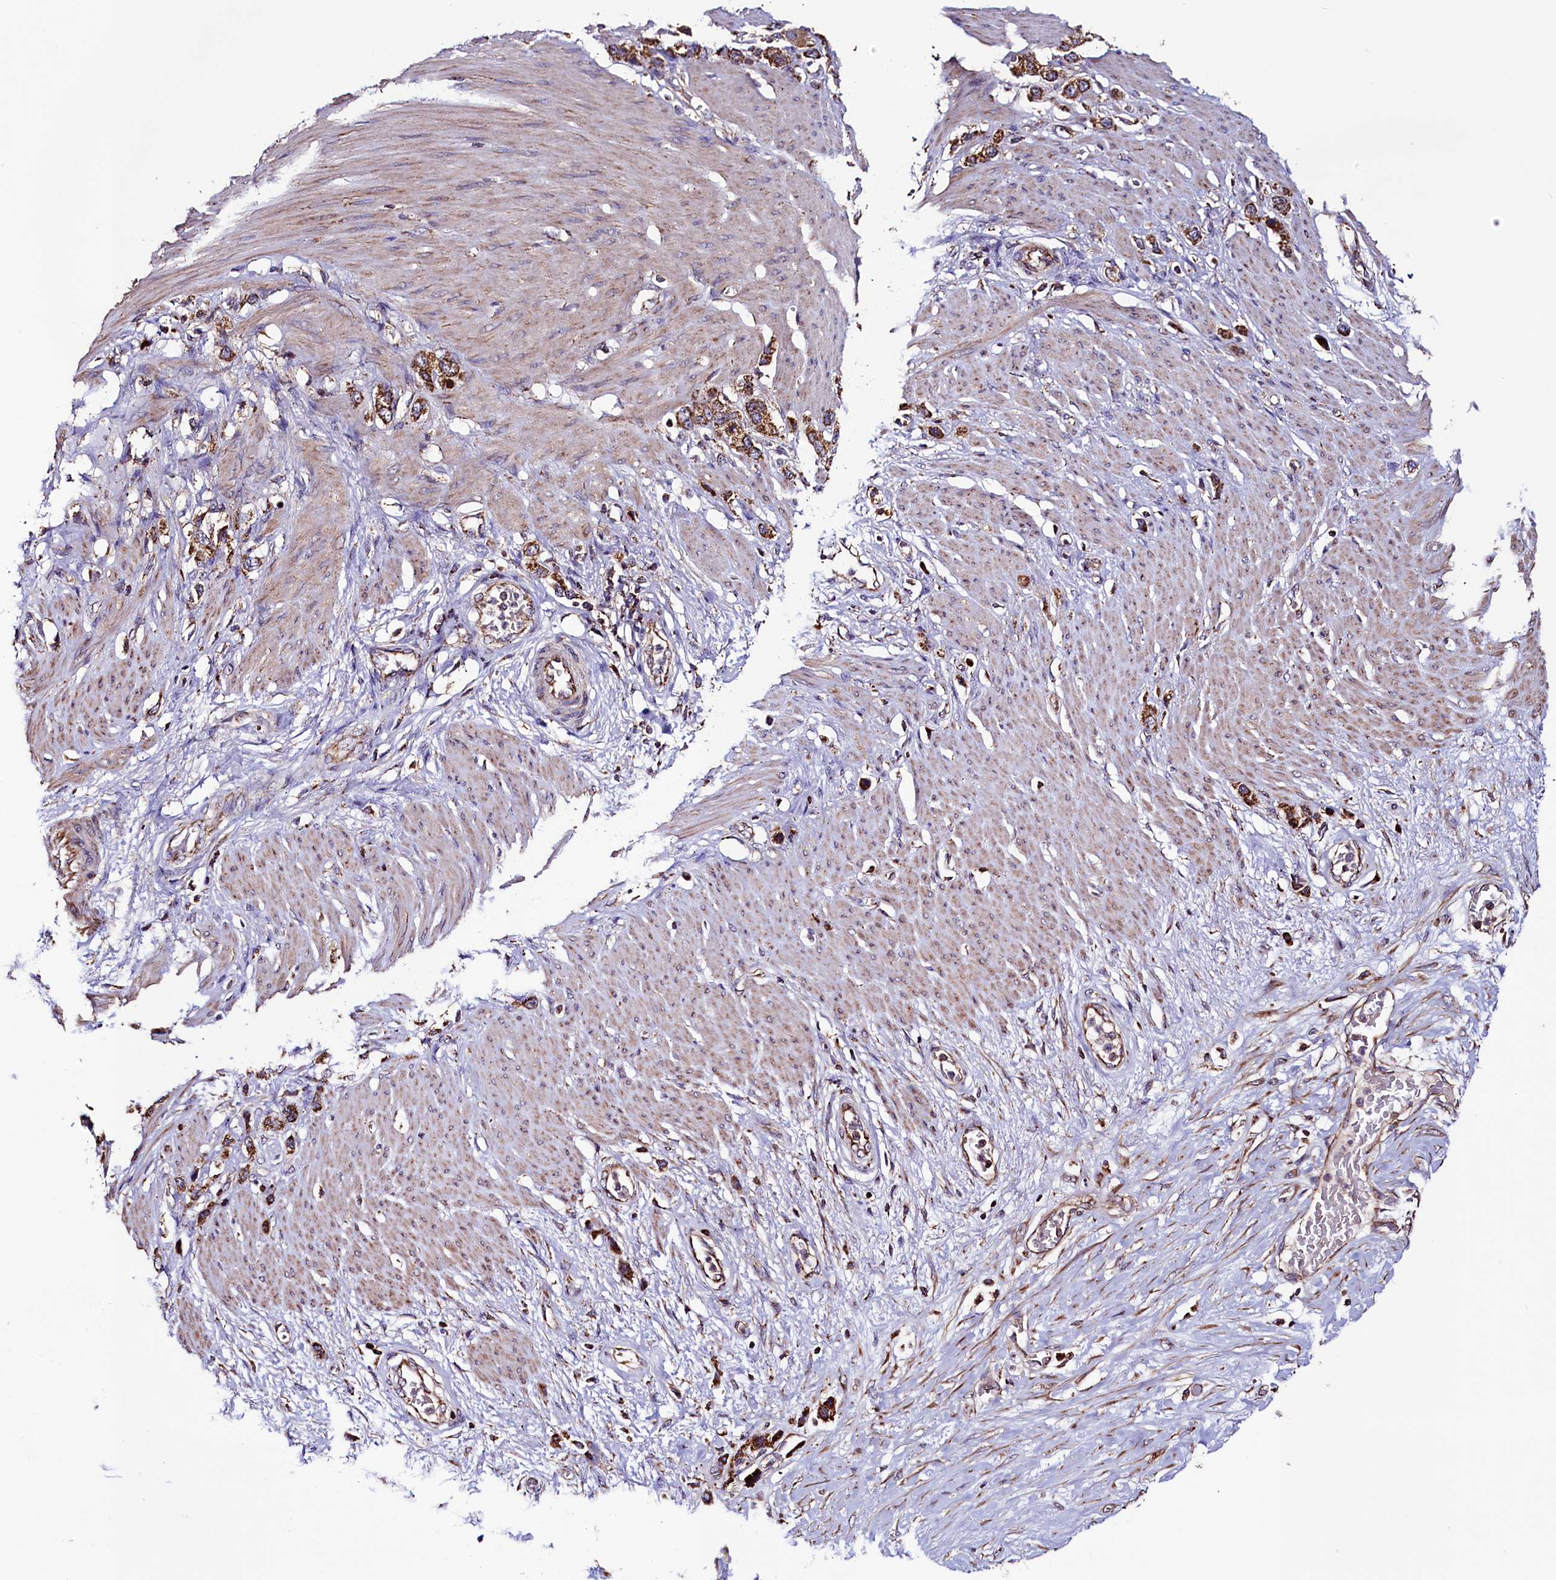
{"staining": {"intensity": "strong", "quantity": ">75%", "location": "cytoplasmic/membranous"}, "tissue": "stomach cancer", "cell_type": "Tumor cells", "image_type": "cancer", "snomed": [{"axis": "morphology", "description": "Adenocarcinoma, NOS"}, {"axis": "morphology", "description": "Adenocarcinoma, High grade"}, {"axis": "topography", "description": "Stomach, upper"}, {"axis": "topography", "description": "Stomach, lower"}], "caption": "An immunohistochemistry (IHC) photomicrograph of tumor tissue is shown. Protein staining in brown highlights strong cytoplasmic/membranous positivity in high-grade adenocarcinoma (stomach) within tumor cells. Nuclei are stained in blue.", "gene": "STARD5", "patient": {"sex": "female", "age": 65}}